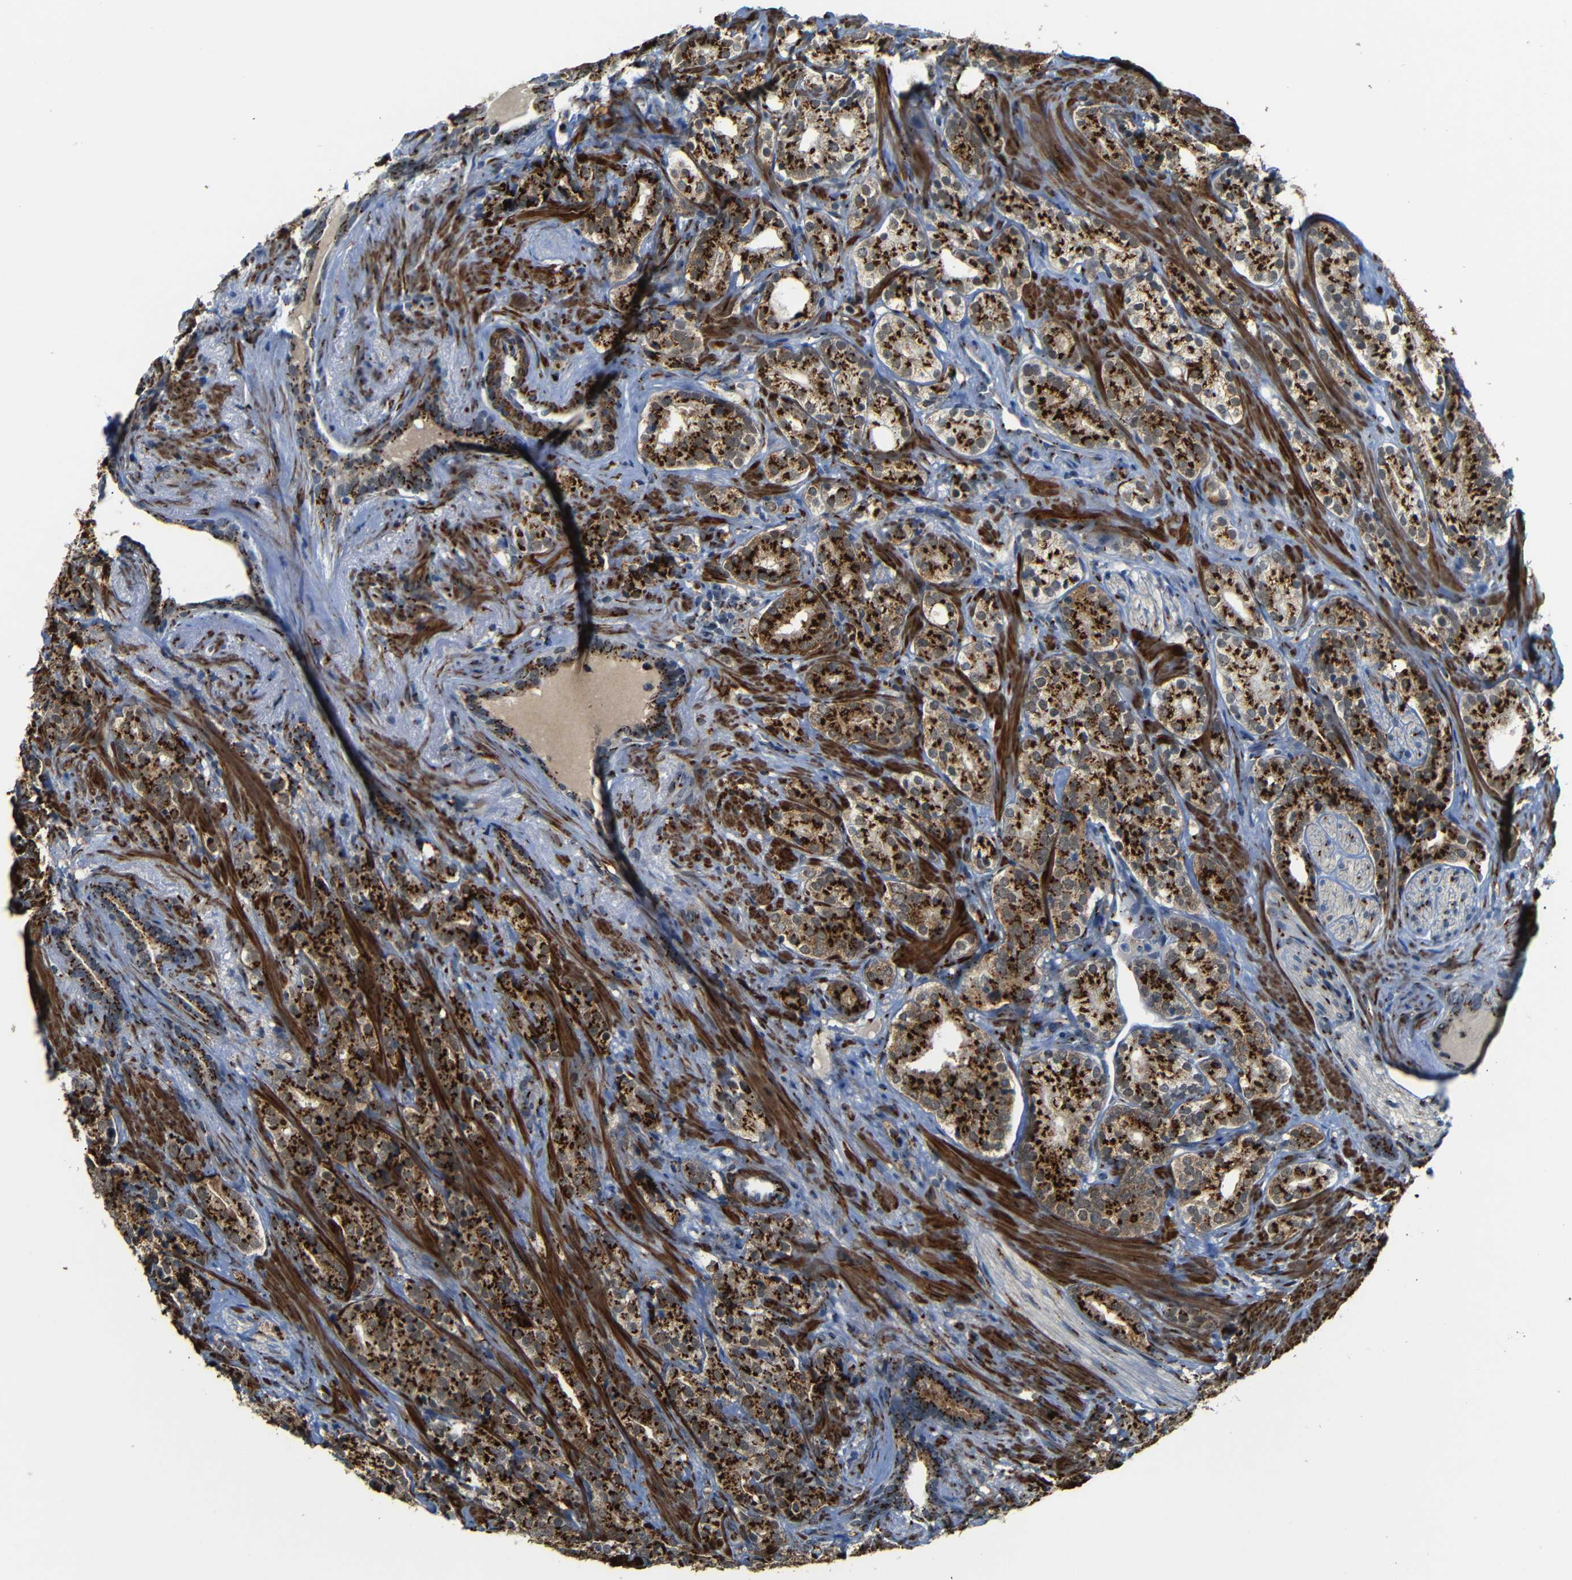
{"staining": {"intensity": "strong", "quantity": ">75%", "location": "cytoplasmic/membranous"}, "tissue": "prostate cancer", "cell_type": "Tumor cells", "image_type": "cancer", "snomed": [{"axis": "morphology", "description": "Adenocarcinoma, High grade"}, {"axis": "topography", "description": "Prostate"}], "caption": "A micrograph of human adenocarcinoma (high-grade) (prostate) stained for a protein displays strong cytoplasmic/membranous brown staining in tumor cells.", "gene": "TGOLN2", "patient": {"sex": "male", "age": 71}}